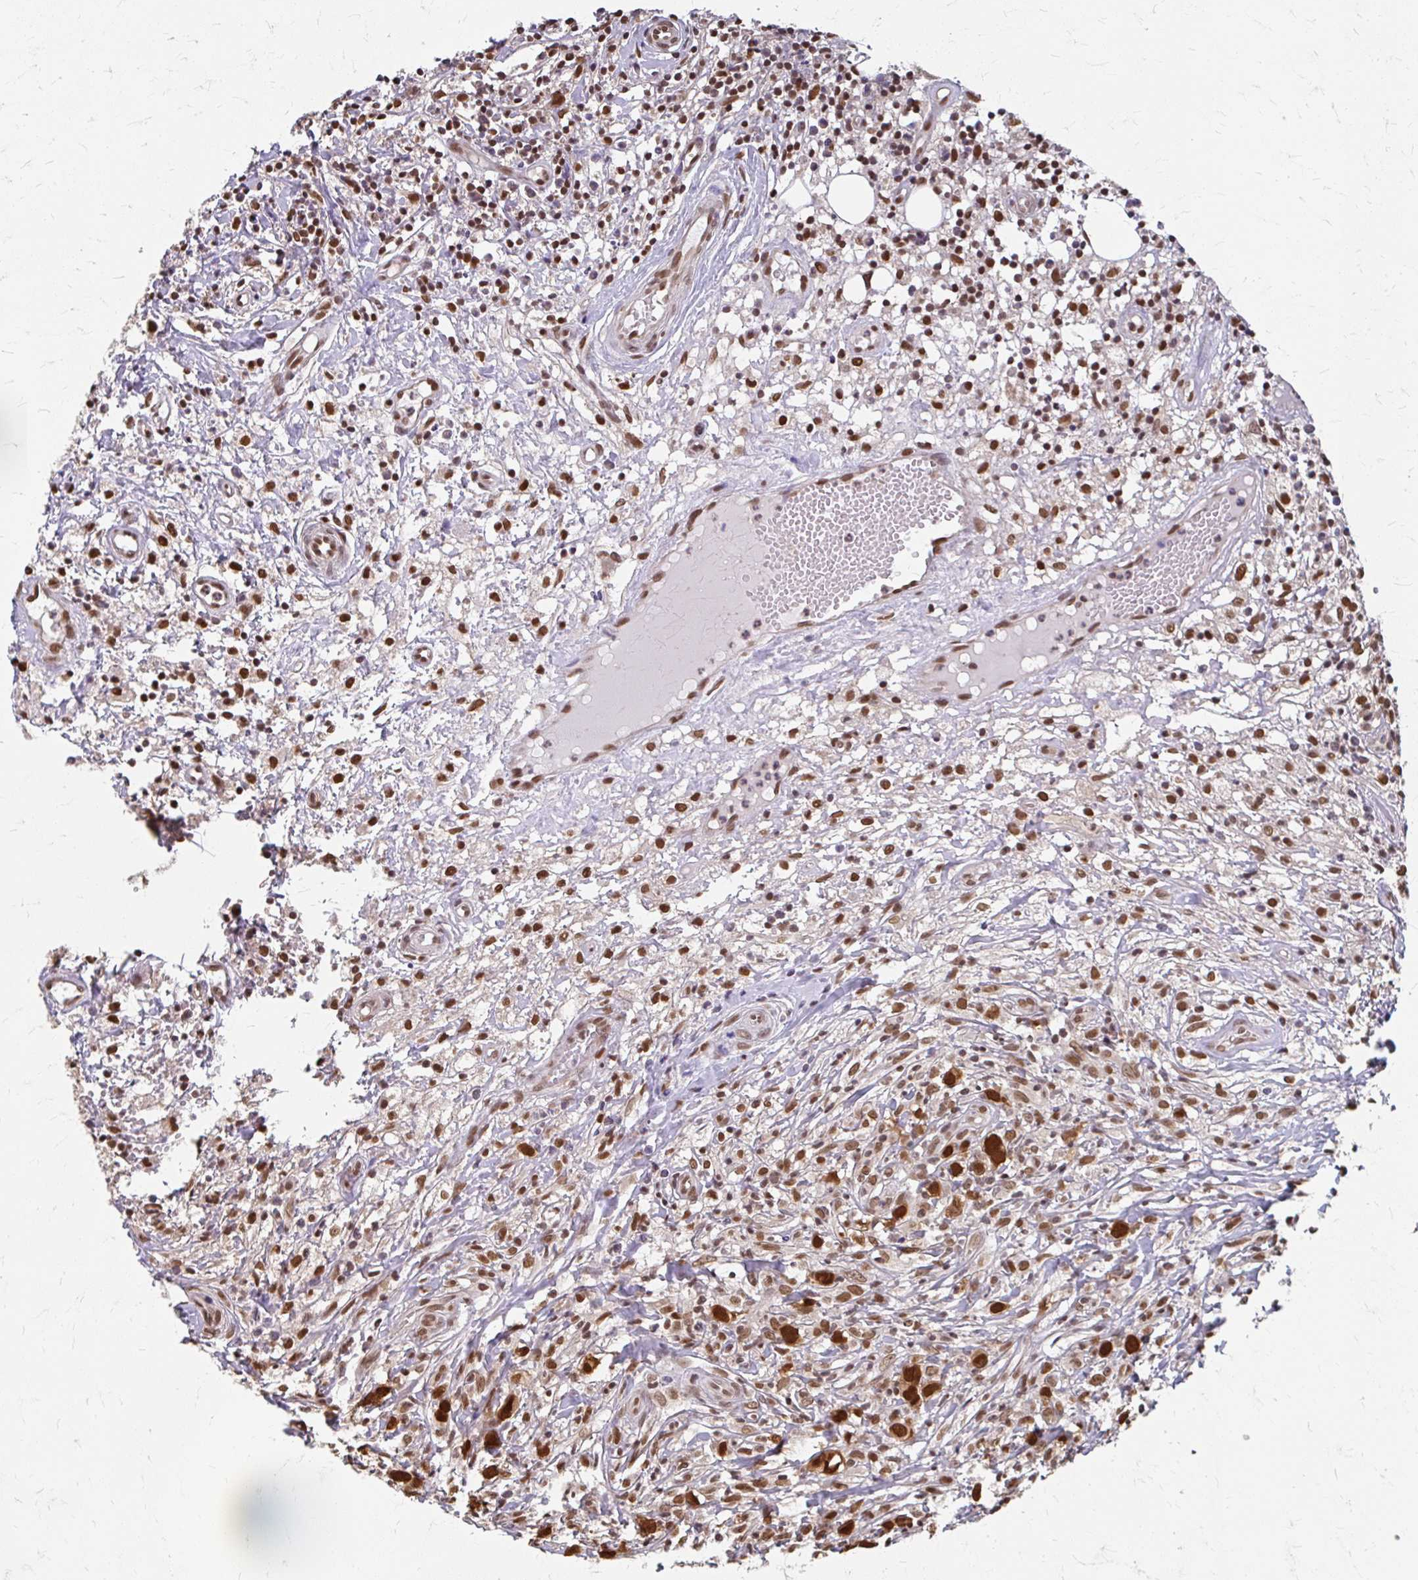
{"staining": {"intensity": "strong", "quantity": ">75%", "location": "nuclear"}, "tissue": "lymphoma", "cell_type": "Tumor cells", "image_type": "cancer", "snomed": [{"axis": "morphology", "description": "Hodgkin's disease, NOS"}, {"axis": "topography", "description": "No Tissue"}], "caption": "This is an image of immunohistochemistry (IHC) staining of Hodgkin's disease, which shows strong staining in the nuclear of tumor cells.", "gene": "XPO1", "patient": {"sex": "female", "age": 21}}